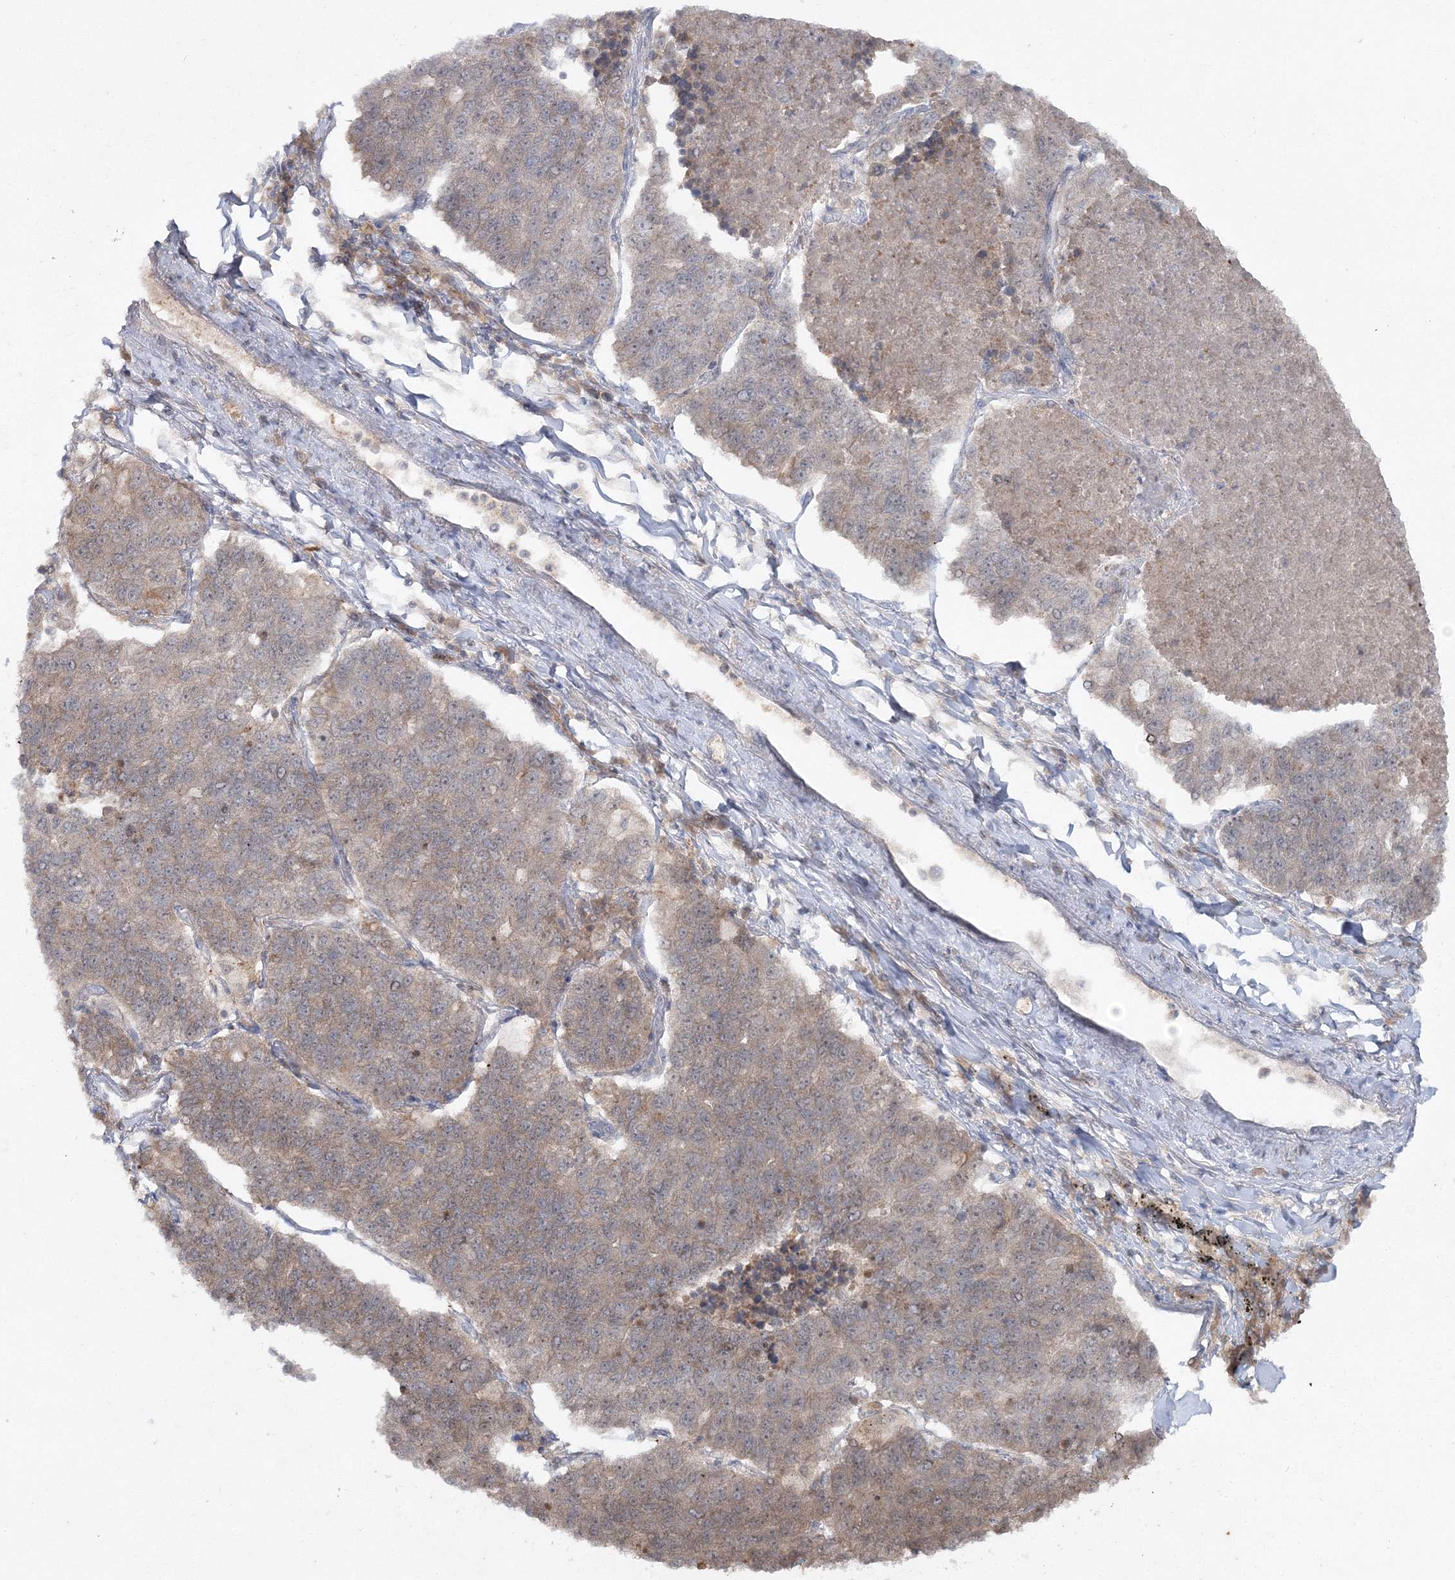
{"staining": {"intensity": "weak", "quantity": ">75%", "location": "cytoplasmic/membranous"}, "tissue": "lung cancer", "cell_type": "Tumor cells", "image_type": "cancer", "snomed": [{"axis": "morphology", "description": "Adenocarcinoma, NOS"}, {"axis": "topography", "description": "Lung"}], "caption": "Protein staining of adenocarcinoma (lung) tissue exhibits weak cytoplasmic/membranous expression in approximately >75% of tumor cells. (DAB IHC, brown staining for protein, blue staining for nuclei).", "gene": "PCBD2", "patient": {"sex": "male", "age": 49}}